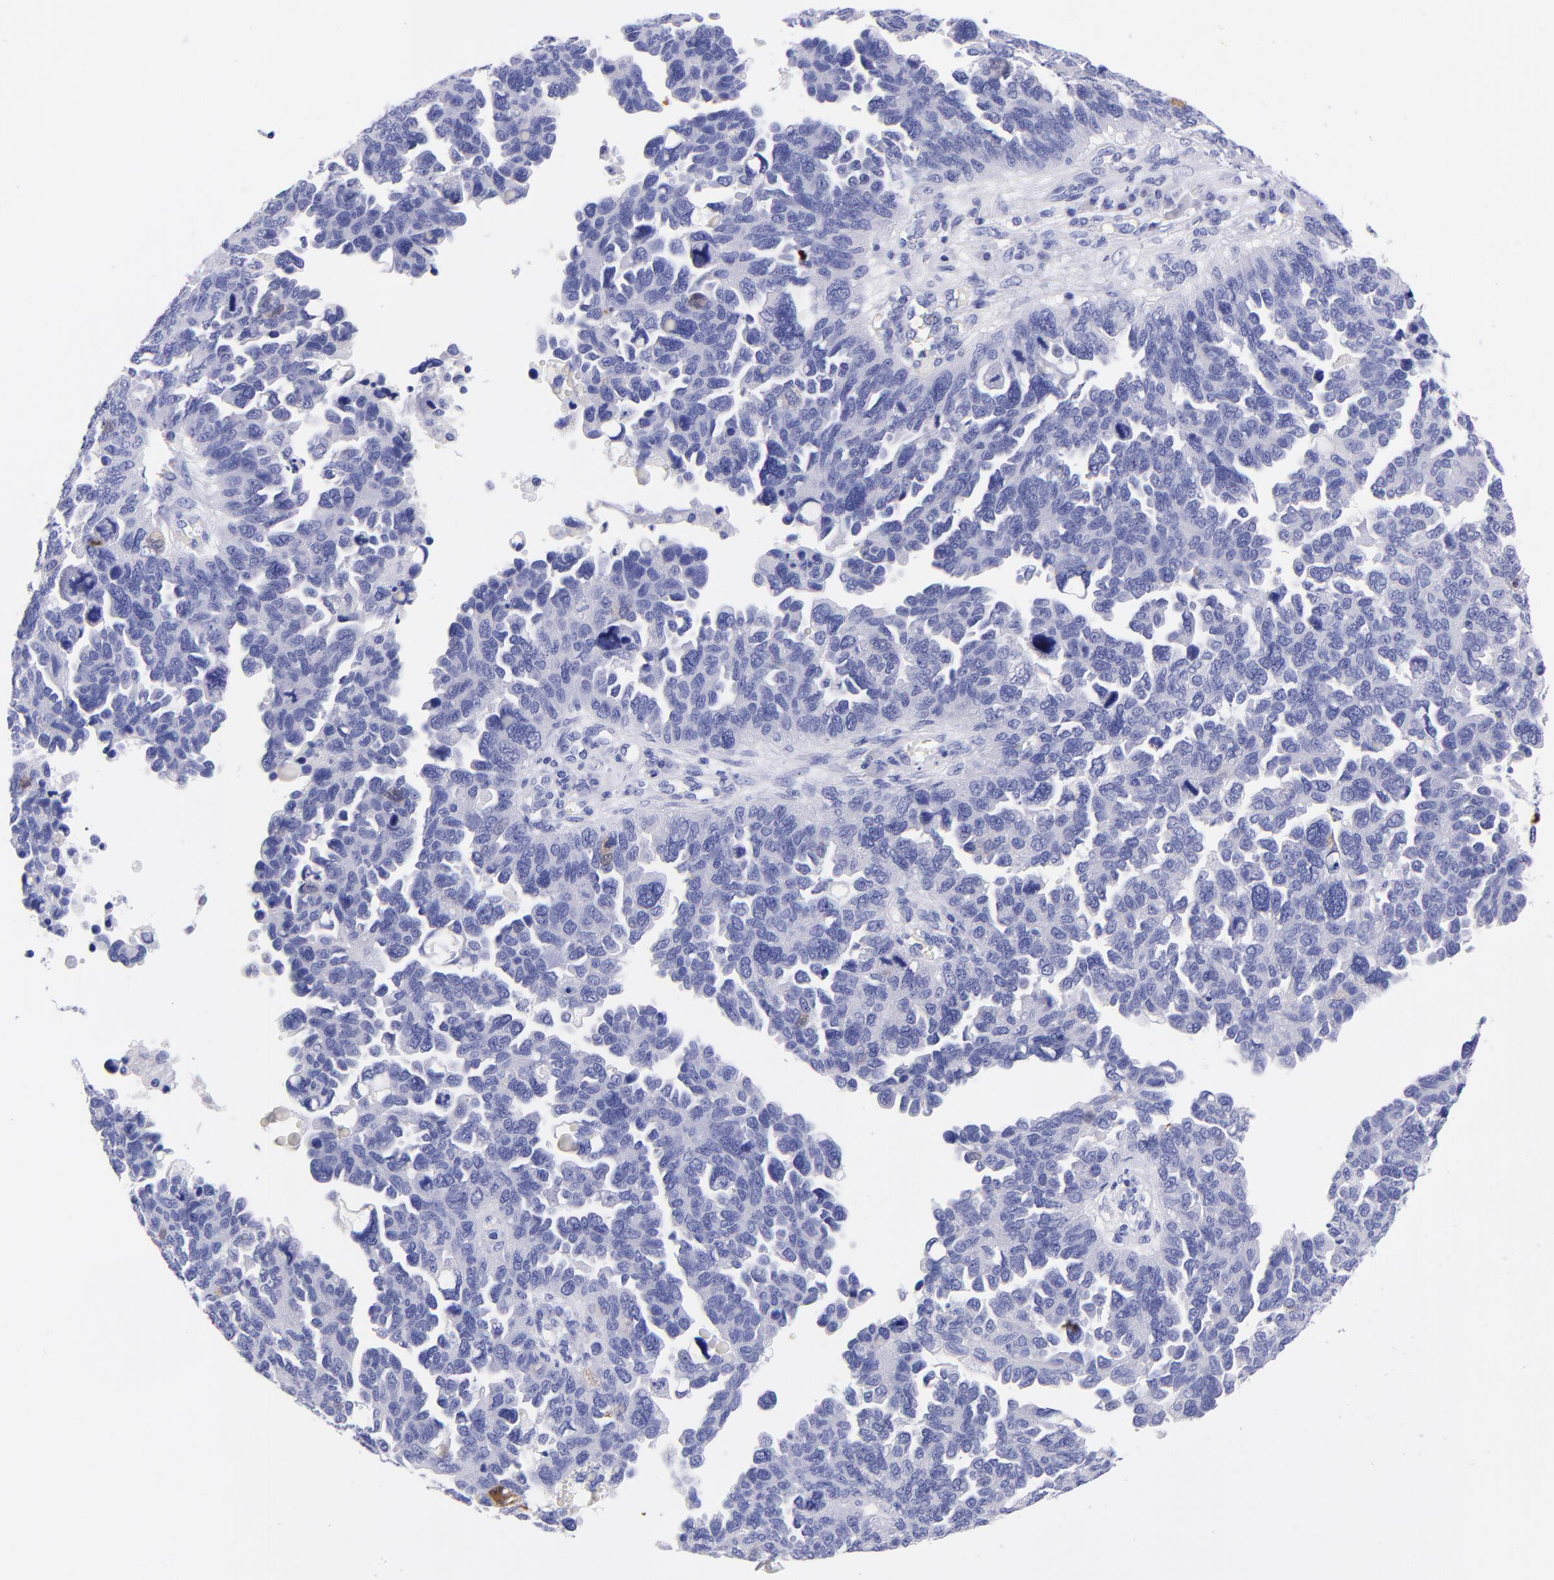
{"staining": {"intensity": "weak", "quantity": "<25%", "location": "cytoplasmic/membranous"}, "tissue": "ovarian cancer", "cell_type": "Tumor cells", "image_type": "cancer", "snomed": [{"axis": "morphology", "description": "Cystadenocarcinoma, serous, NOS"}, {"axis": "topography", "description": "Ovary"}], "caption": "Tumor cells show no significant protein staining in serous cystadenocarcinoma (ovarian).", "gene": "RAB3B", "patient": {"sex": "female", "age": 64}}